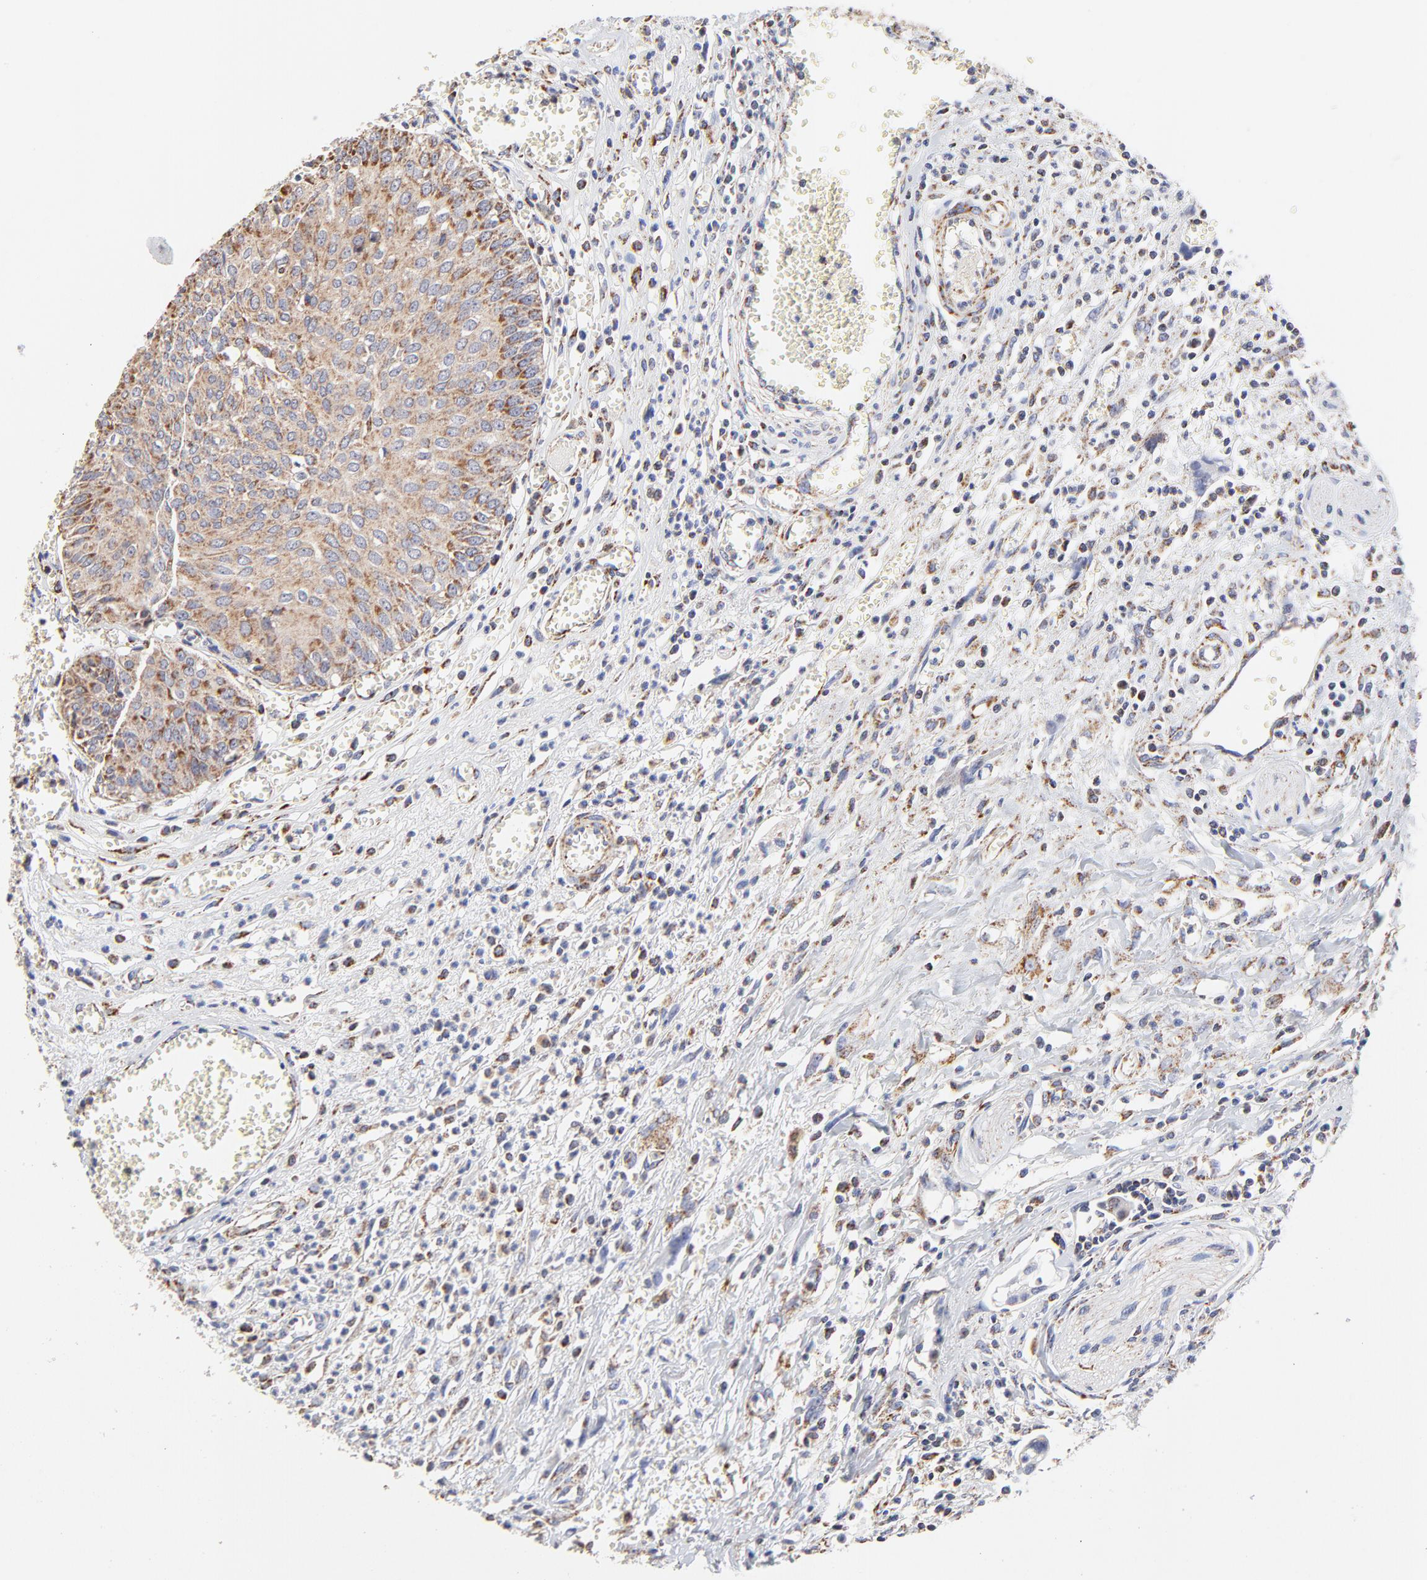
{"staining": {"intensity": "moderate", "quantity": ">75%", "location": "cytoplasmic/membranous"}, "tissue": "urothelial cancer", "cell_type": "Tumor cells", "image_type": "cancer", "snomed": [{"axis": "morphology", "description": "Urothelial carcinoma, High grade"}, {"axis": "topography", "description": "Urinary bladder"}], "caption": "The histopathology image demonstrates immunohistochemical staining of urothelial cancer. There is moderate cytoplasmic/membranous positivity is identified in about >75% of tumor cells.", "gene": "SSBP1", "patient": {"sex": "male", "age": 66}}